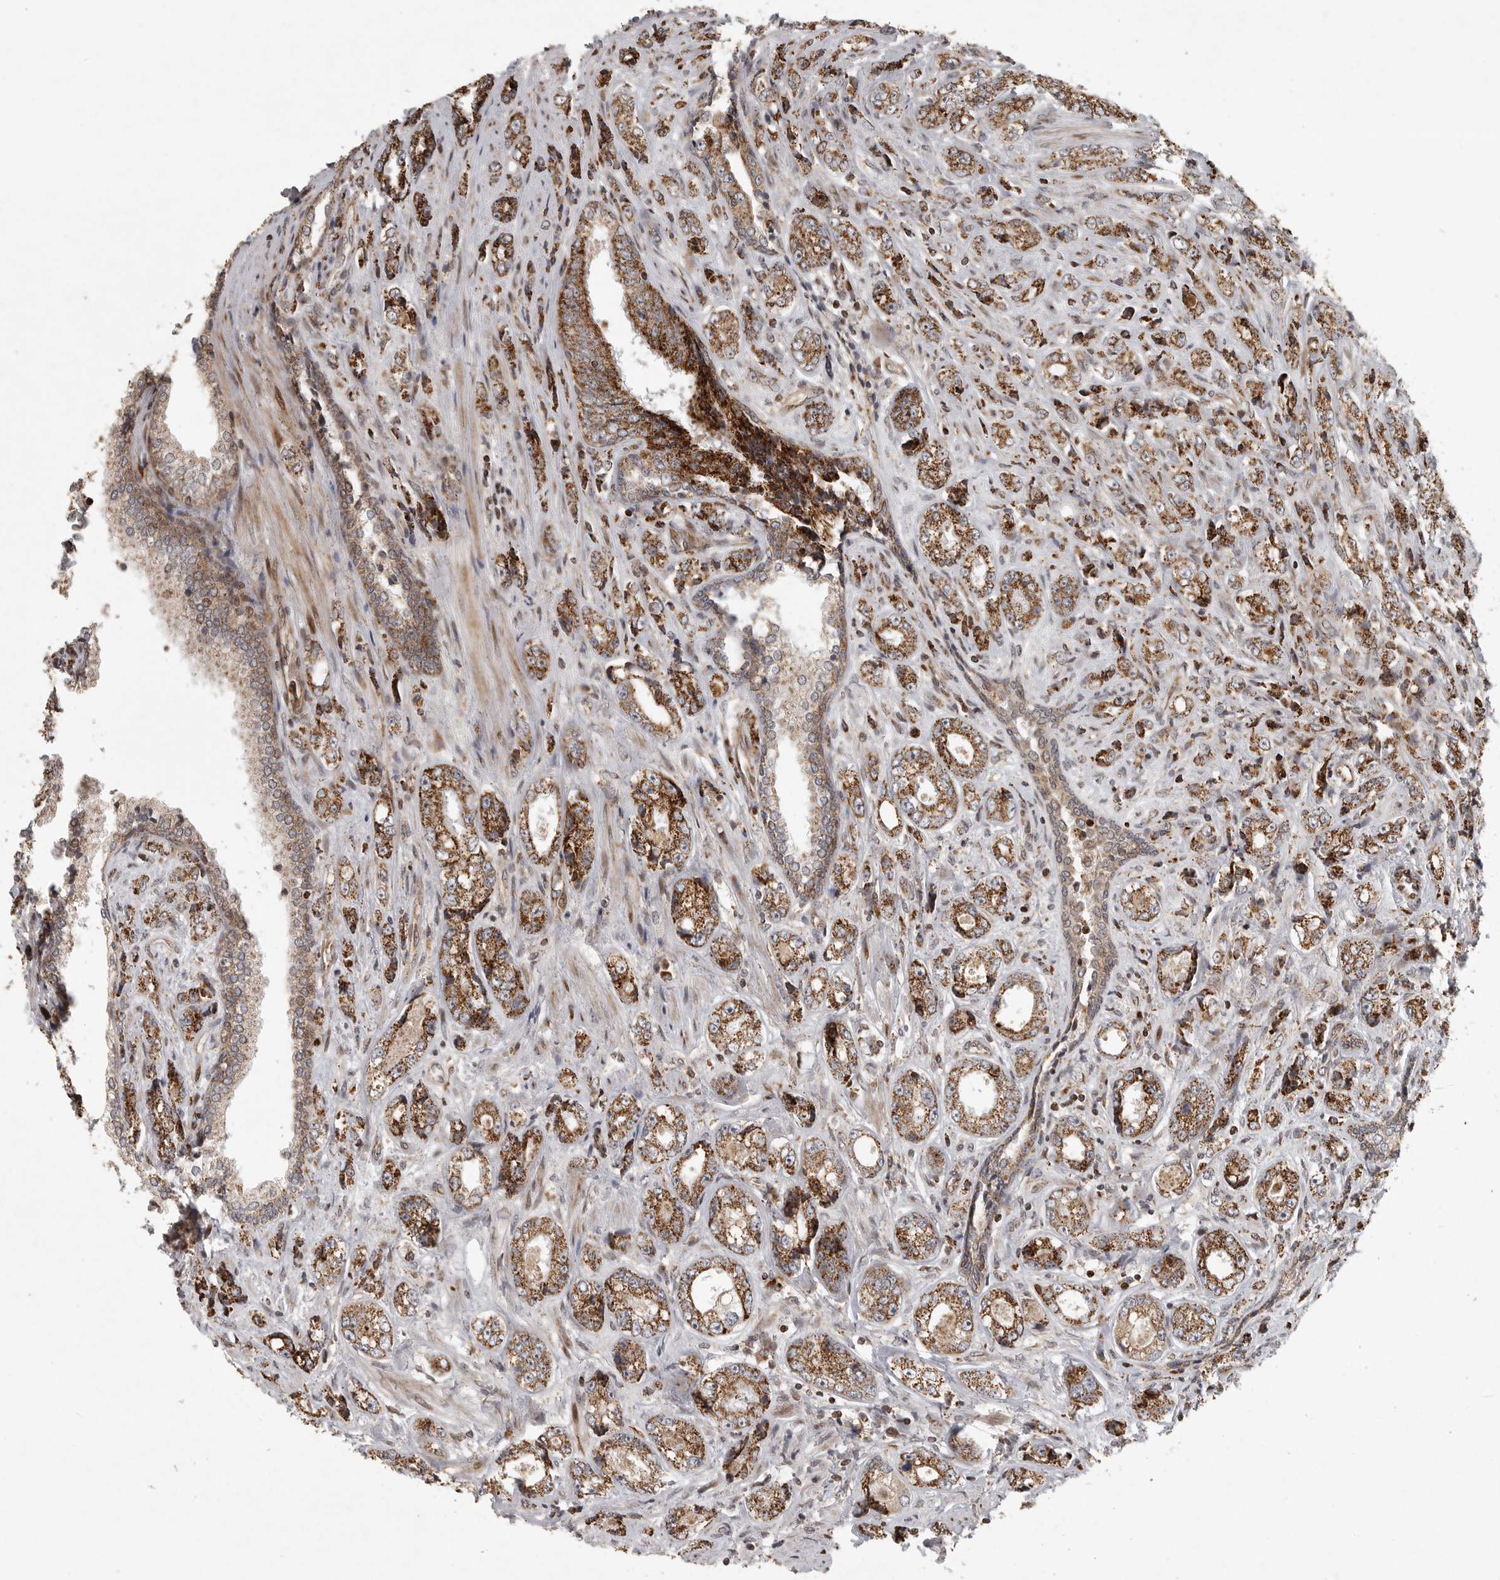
{"staining": {"intensity": "strong", "quantity": ">75%", "location": "cytoplasmic/membranous"}, "tissue": "prostate cancer", "cell_type": "Tumor cells", "image_type": "cancer", "snomed": [{"axis": "morphology", "description": "Adenocarcinoma, High grade"}, {"axis": "topography", "description": "Prostate"}], "caption": "Strong cytoplasmic/membranous positivity for a protein is seen in approximately >75% of tumor cells of high-grade adenocarcinoma (prostate) using IHC.", "gene": "NARS2", "patient": {"sex": "male", "age": 61}}